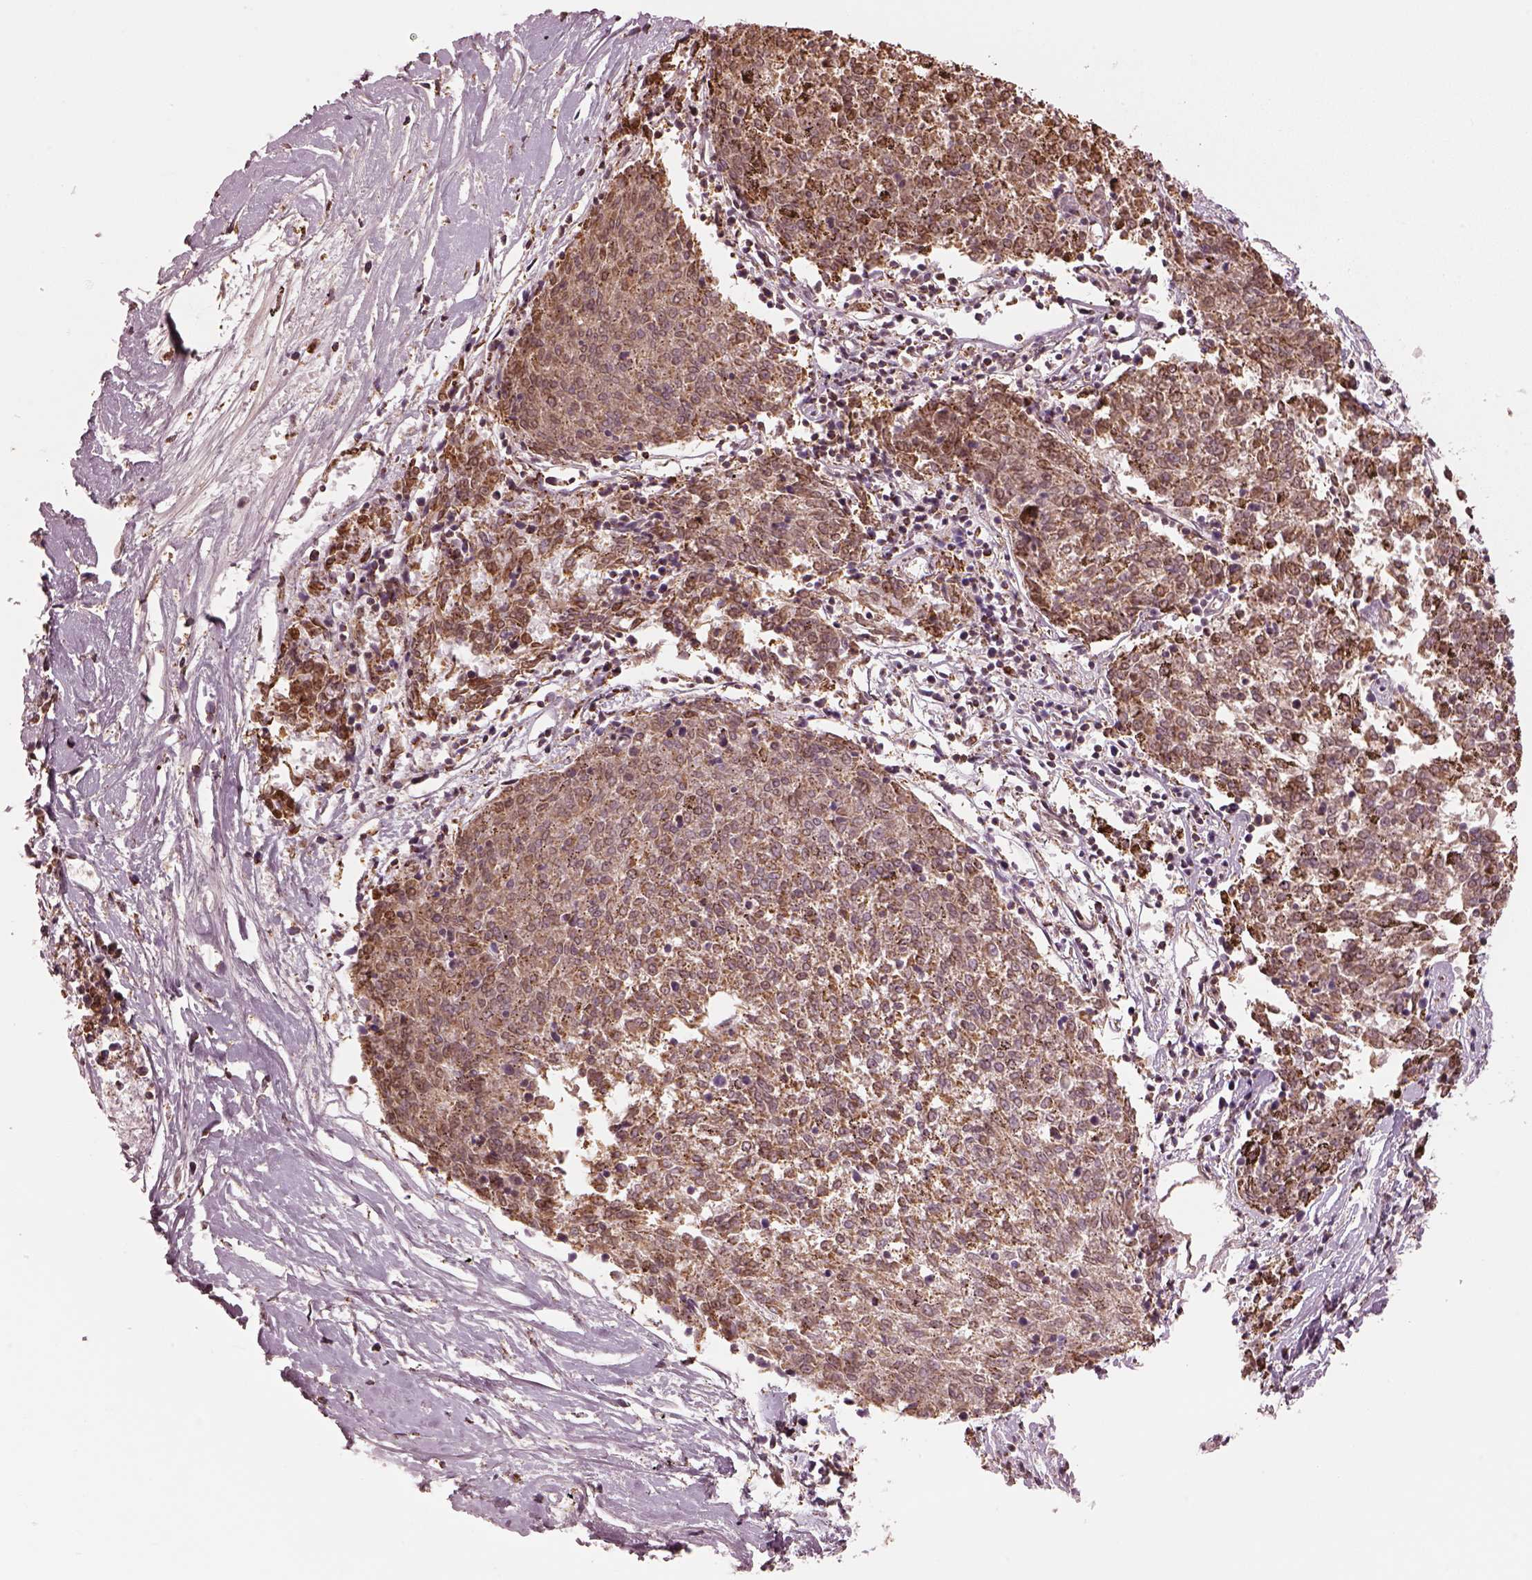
{"staining": {"intensity": "moderate", "quantity": ">75%", "location": "cytoplasmic/membranous"}, "tissue": "melanoma", "cell_type": "Tumor cells", "image_type": "cancer", "snomed": [{"axis": "morphology", "description": "Malignant melanoma, NOS"}, {"axis": "topography", "description": "Skin"}], "caption": "IHC image of melanoma stained for a protein (brown), which displays medium levels of moderate cytoplasmic/membranous expression in approximately >75% of tumor cells.", "gene": "ACOT2", "patient": {"sex": "female", "age": 72}}